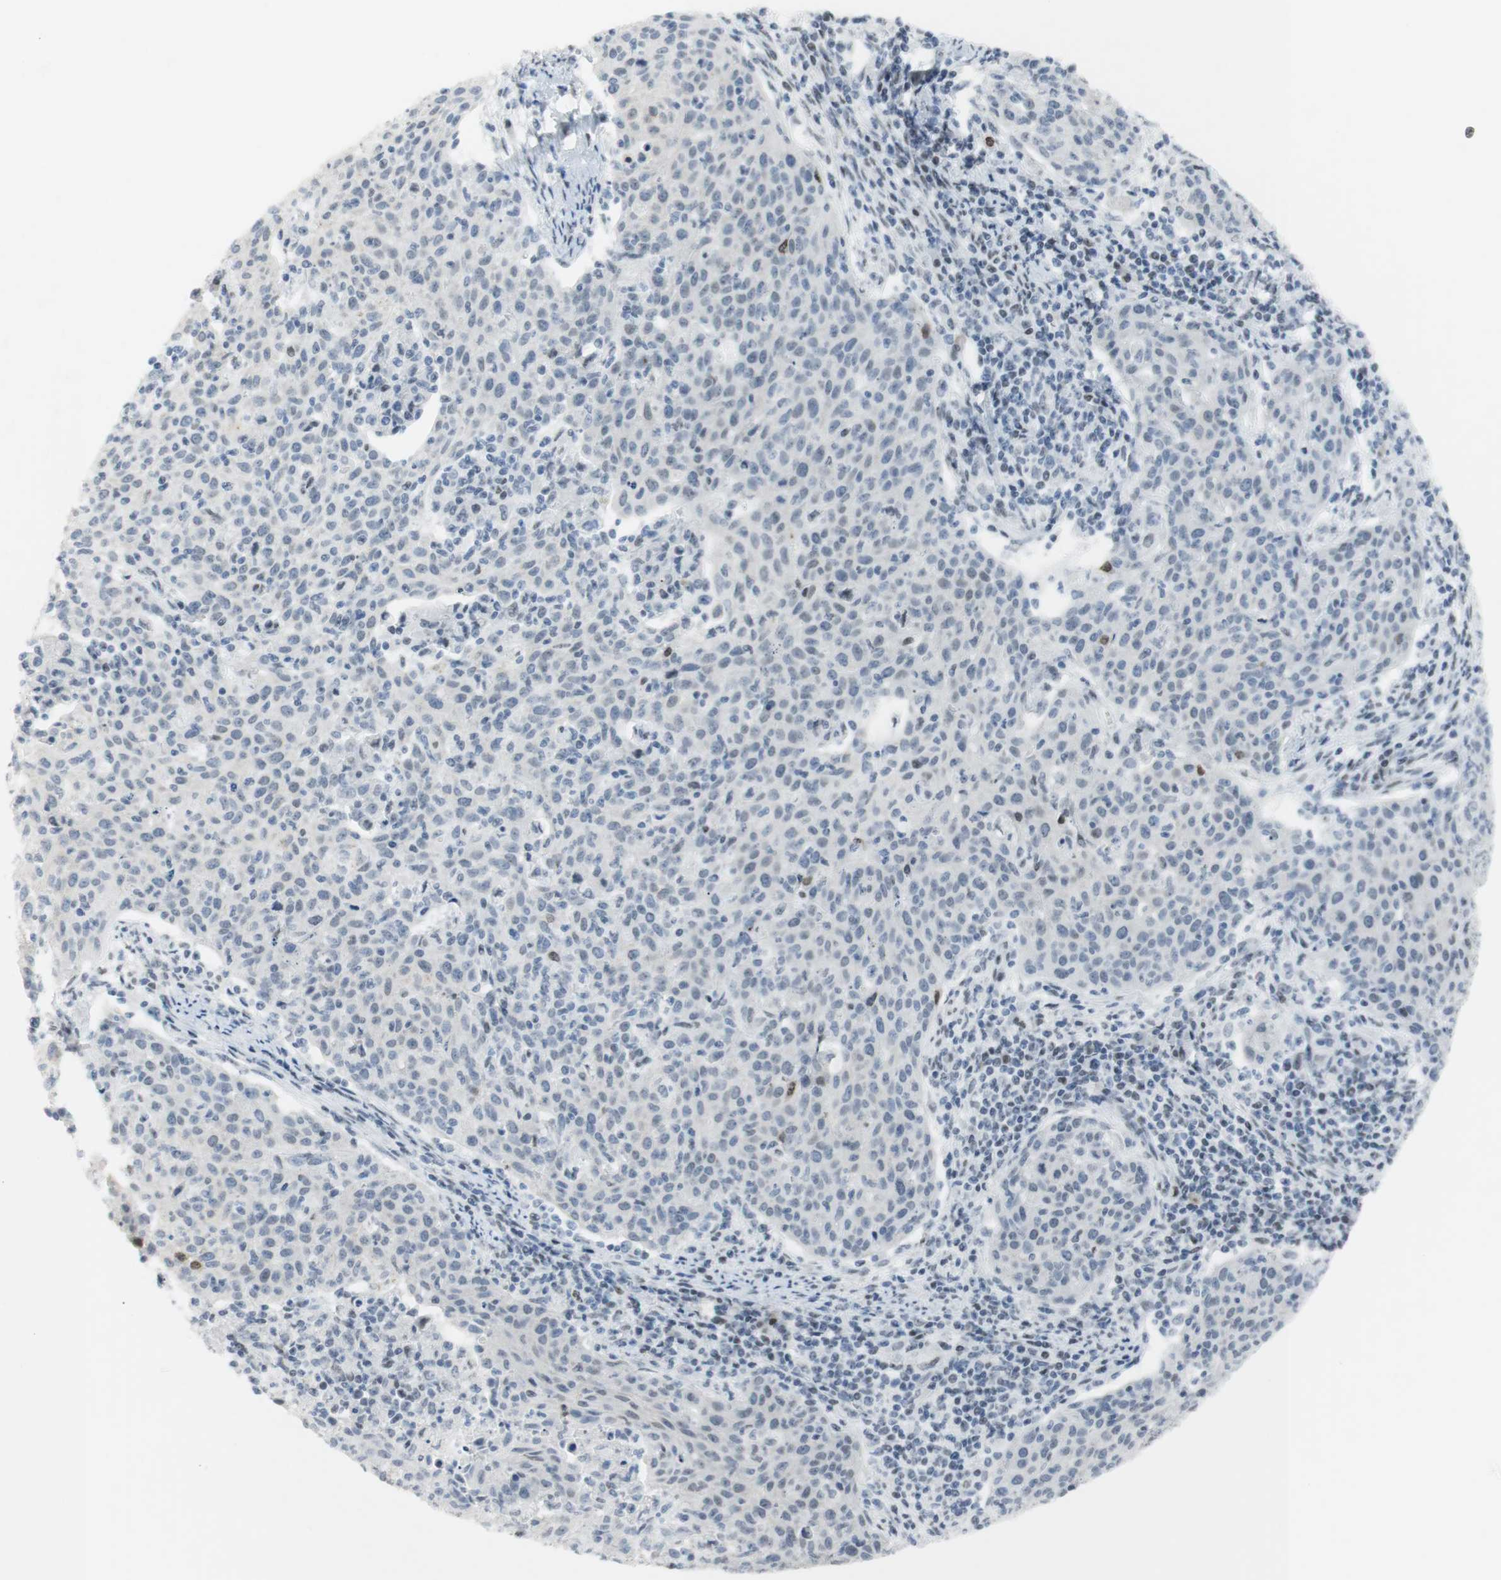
{"staining": {"intensity": "weak", "quantity": "<25%", "location": "nuclear"}, "tissue": "cervical cancer", "cell_type": "Tumor cells", "image_type": "cancer", "snomed": [{"axis": "morphology", "description": "Squamous cell carcinoma, NOS"}, {"axis": "topography", "description": "Cervix"}], "caption": "Tumor cells are negative for brown protein staining in cervical cancer (squamous cell carcinoma).", "gene": "BMI1", "patient": {"sex": "female", "age": 38}}